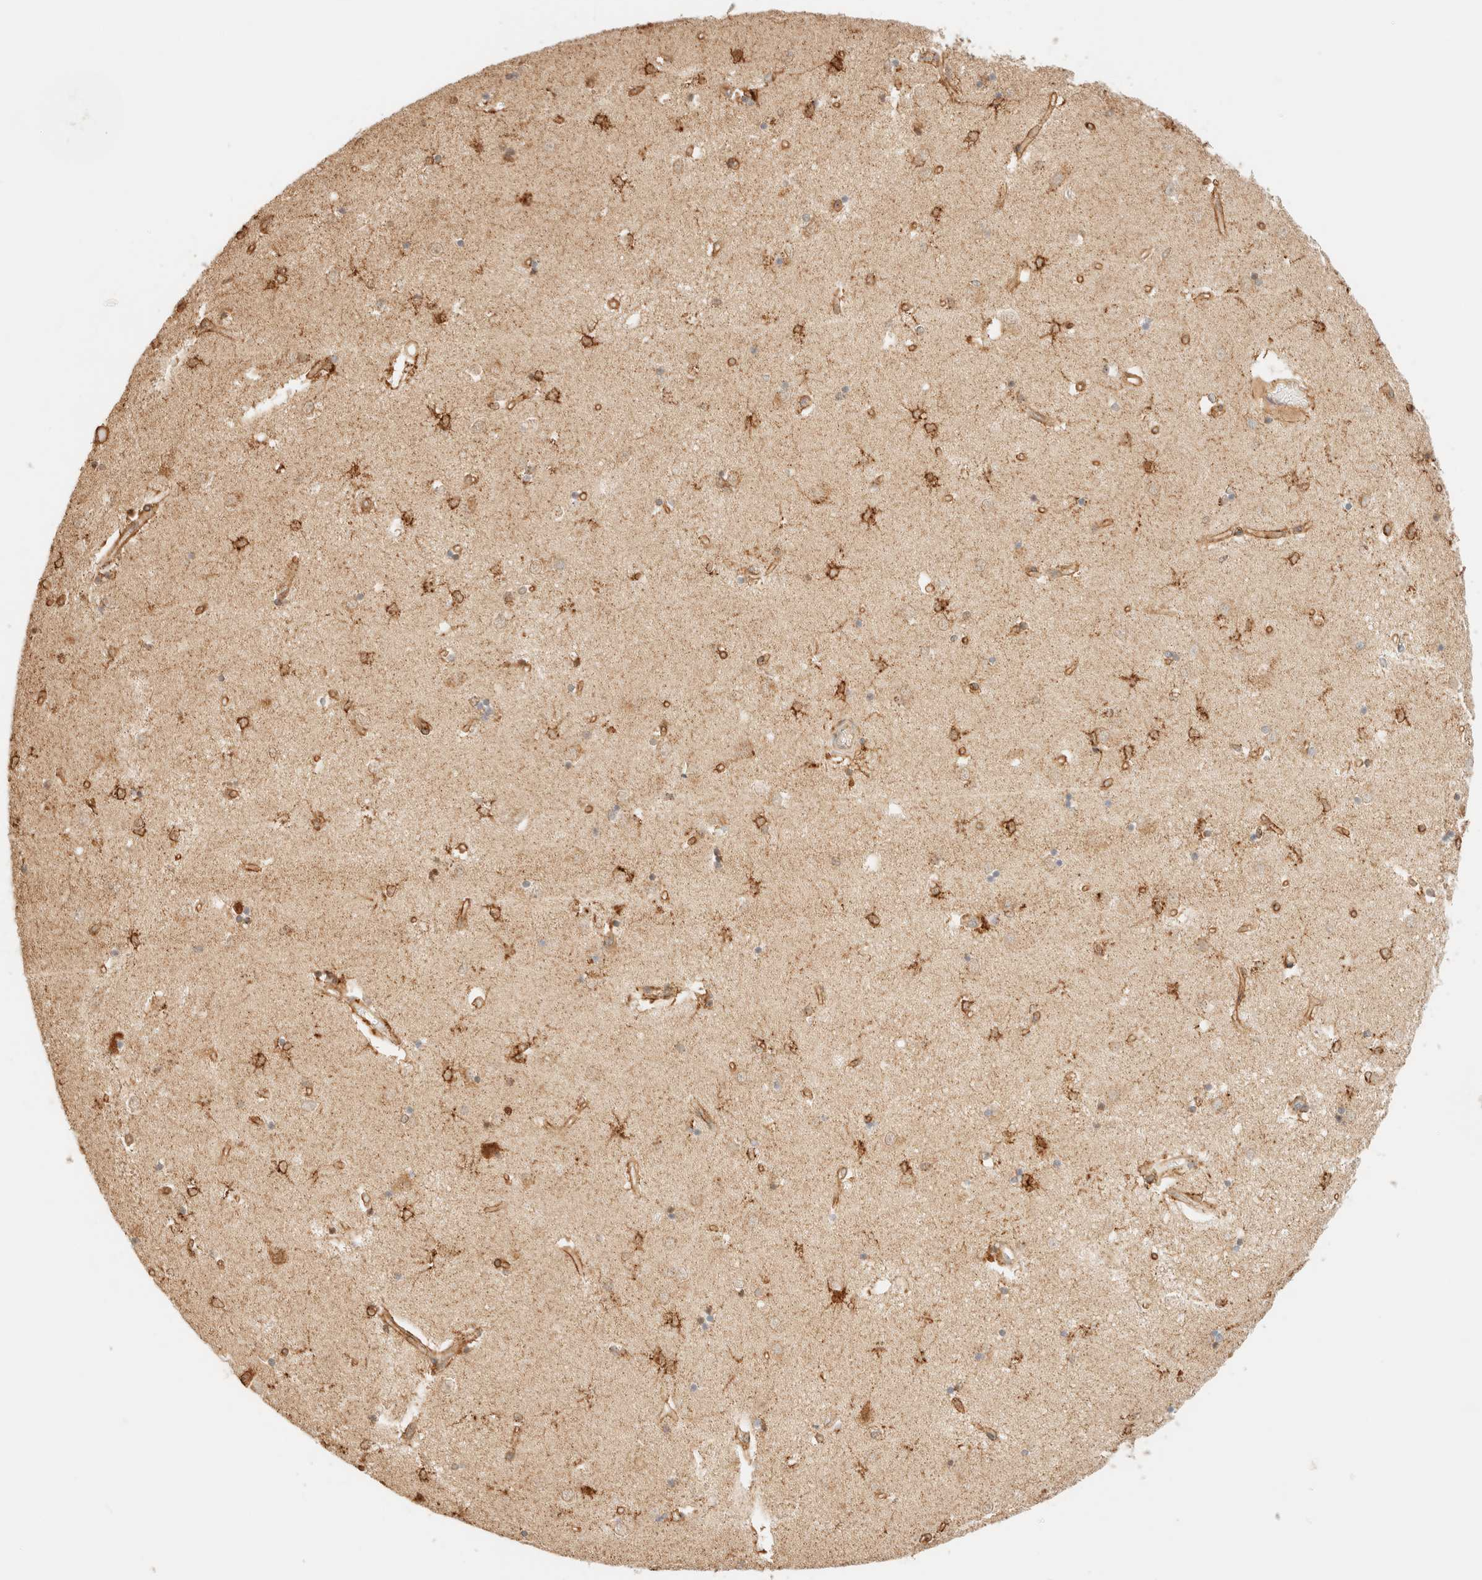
{"staining": {"intensity": "strong", "quantity": ">75%", "location": "cytoplasmic/membranous"}, "tissue": "caudate", "cell_type": "Glial cells", "image_type": "normal", "snomed": [{"axis": "morphology", "description": "Normal tissue, NOS"}, {"axis": "topography", "description": "Lateral ventricle wall"}], "caption": "DAB (3,3'-diaminobenzidine) immunohistochemical staining of benign caudate exhibits strong cytoplasmic/membranous protein staining in about >75% of glial cells.", "gene": "SPARCL1", "patient": {"sex": "male", "age": 45}}